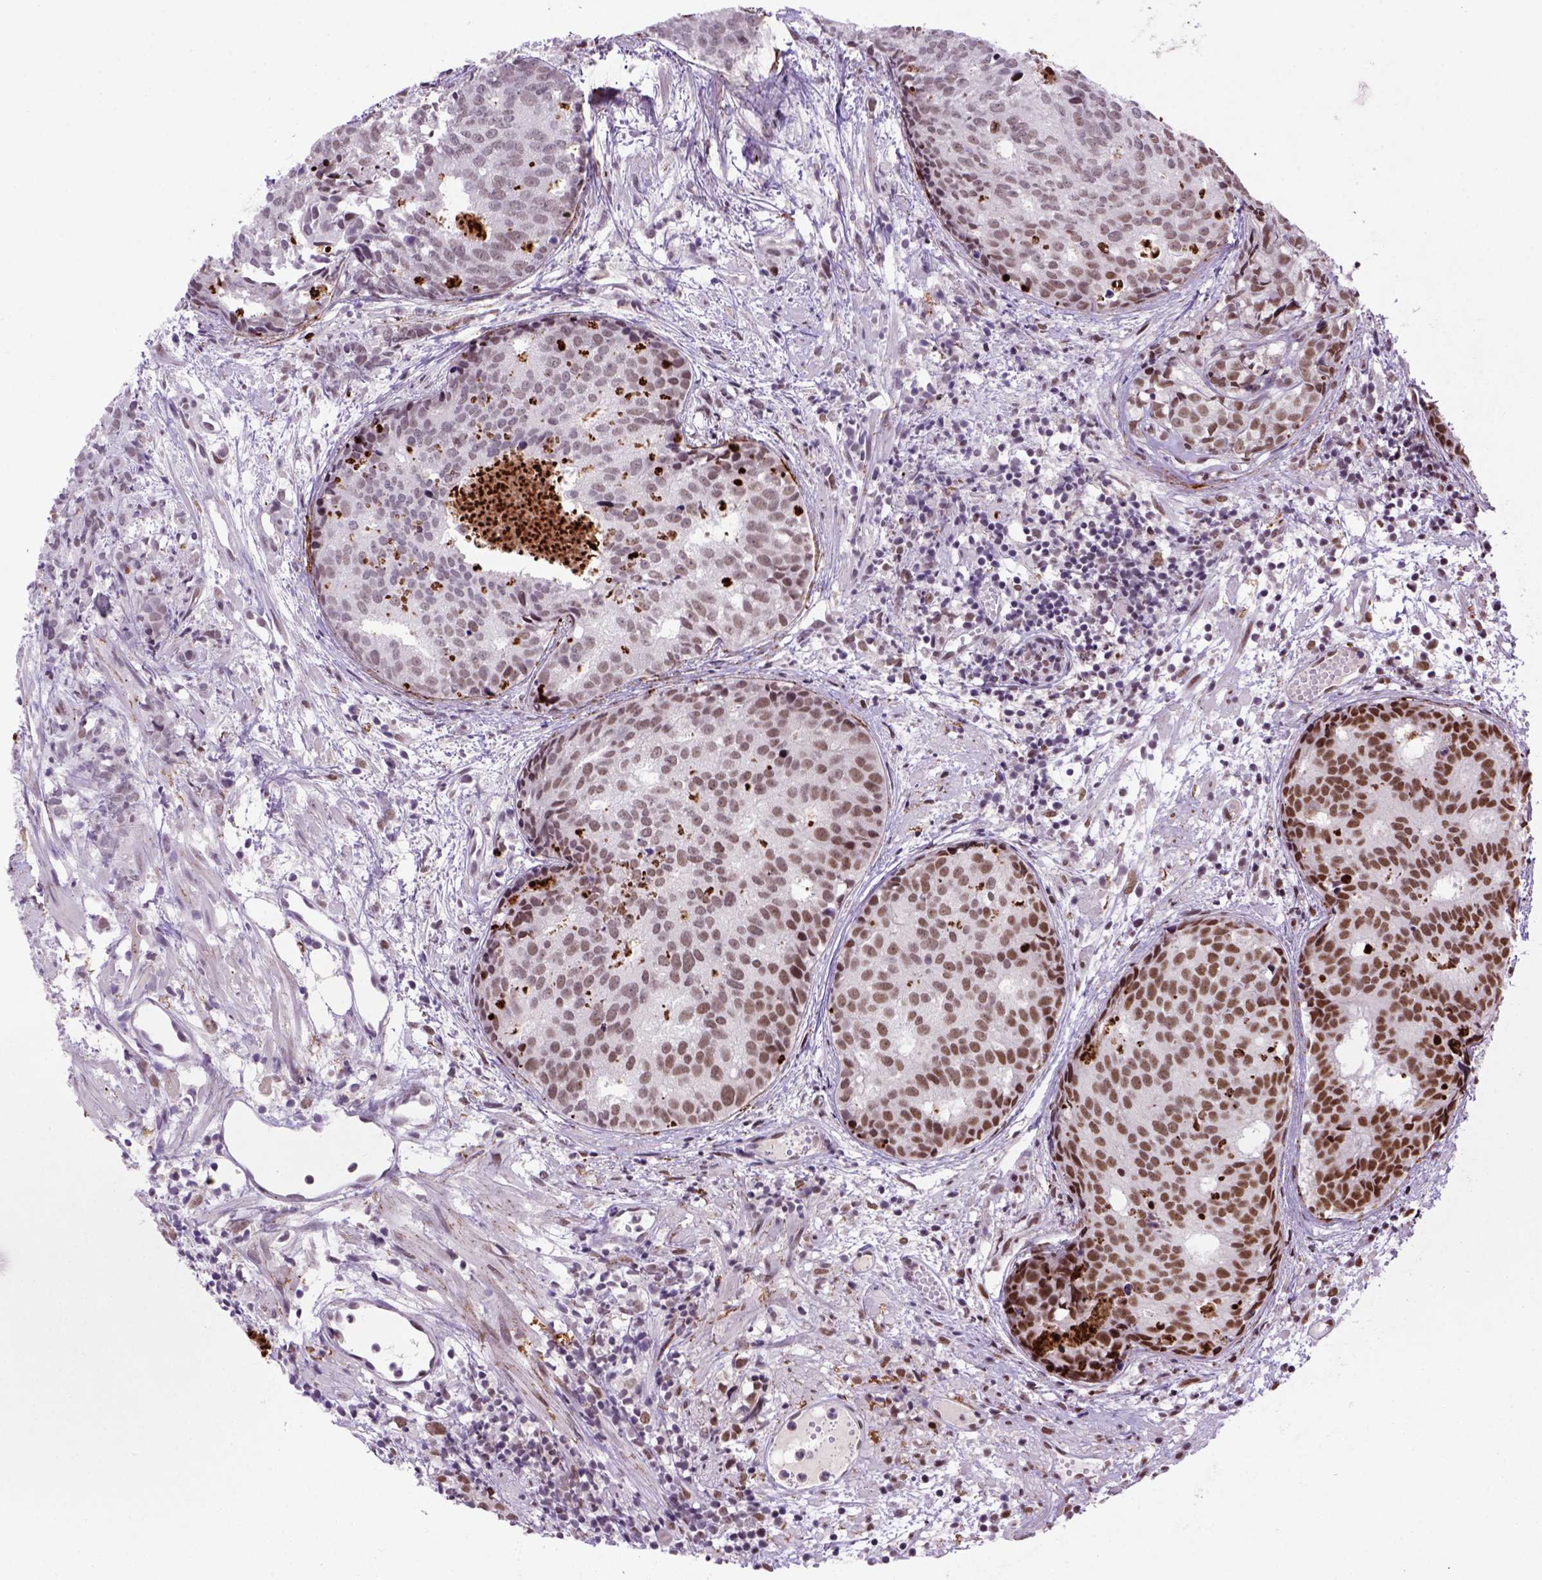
{"staining": {"intensity": "moderate", "quantity": ">75%", "location": "nuclear"}, "tissue": "prostate cancer", "cell_type": "Tumor cells", "image_type": "cancer", "snomed": [{"axis": "morphology", "description": "Adenocarcinoma, High grade"}, {"axis": "topography", "description": "Prostate"}], "caption": "This photomicrograph displays prostate cancer (high-grade adenocarcinoma) stained with immunohistochemistry (IHC) to label a protein in brown. The nuclear of tumor cells show moderate positivity for the protein. Nuclei are counter-stained blue.", "gene": "NSMCE2", "patient": {"sex": "male", "age": 58}}